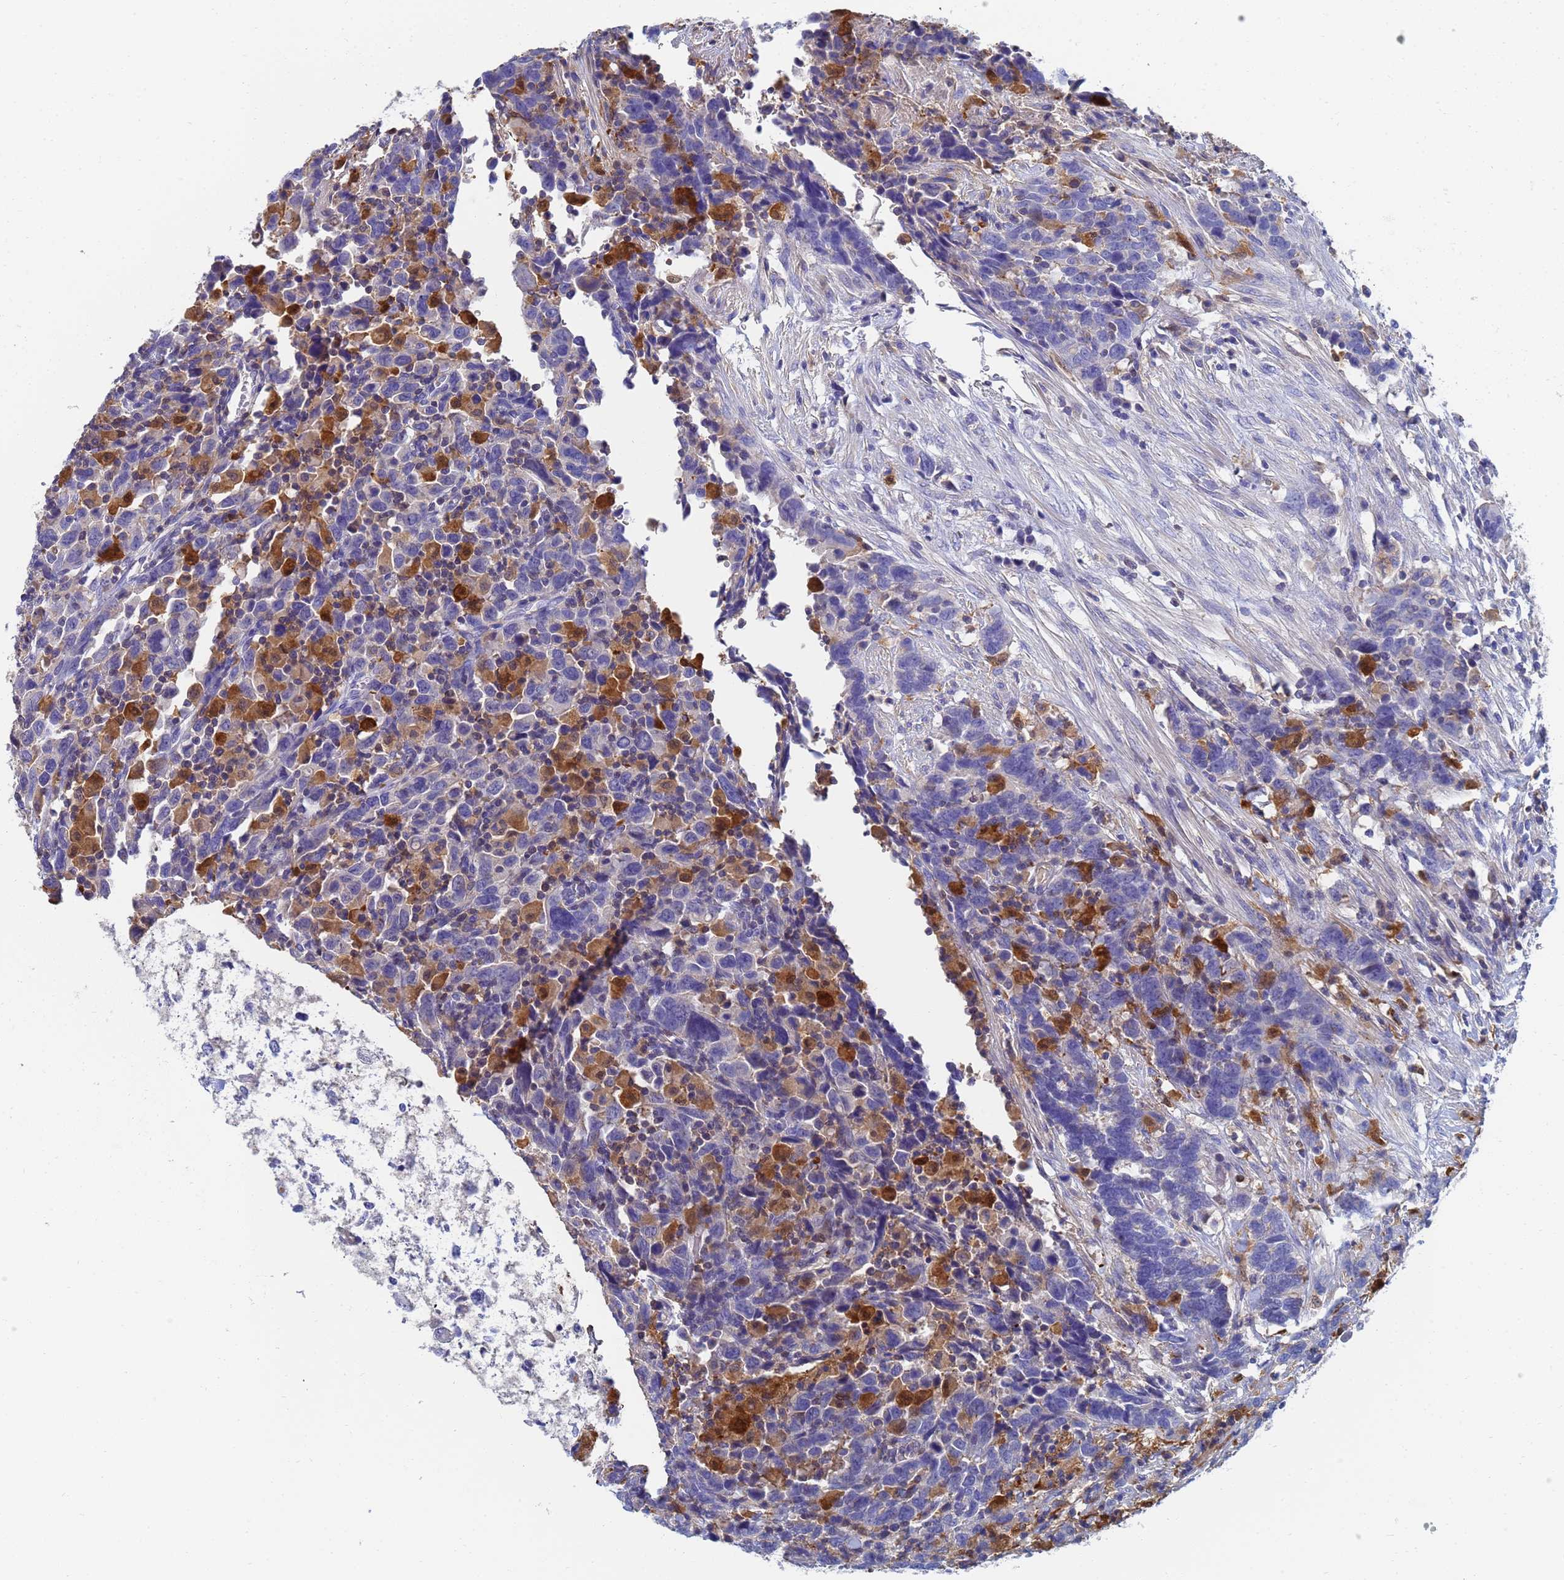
{"staining": {"intensity": "negative", "quantity": "none", "location": "none"}, "tissue": "urothelial cancer", "cell_type": "Tumor cells", "image_type": "cancer", "snomed": [{"axis": "morphology", "description": "Urothelial carcinoma, High grade"}, {"axis": "topography", "description": "Urinary bladder"}], "caption": "Immunohistochemistry photomicrograph of human urothelial cancer stained for a protein (brown), which shows no staining in tumor cells.", "gene": "GCHFR", "patient": {"sex": "male", "age": 61}}